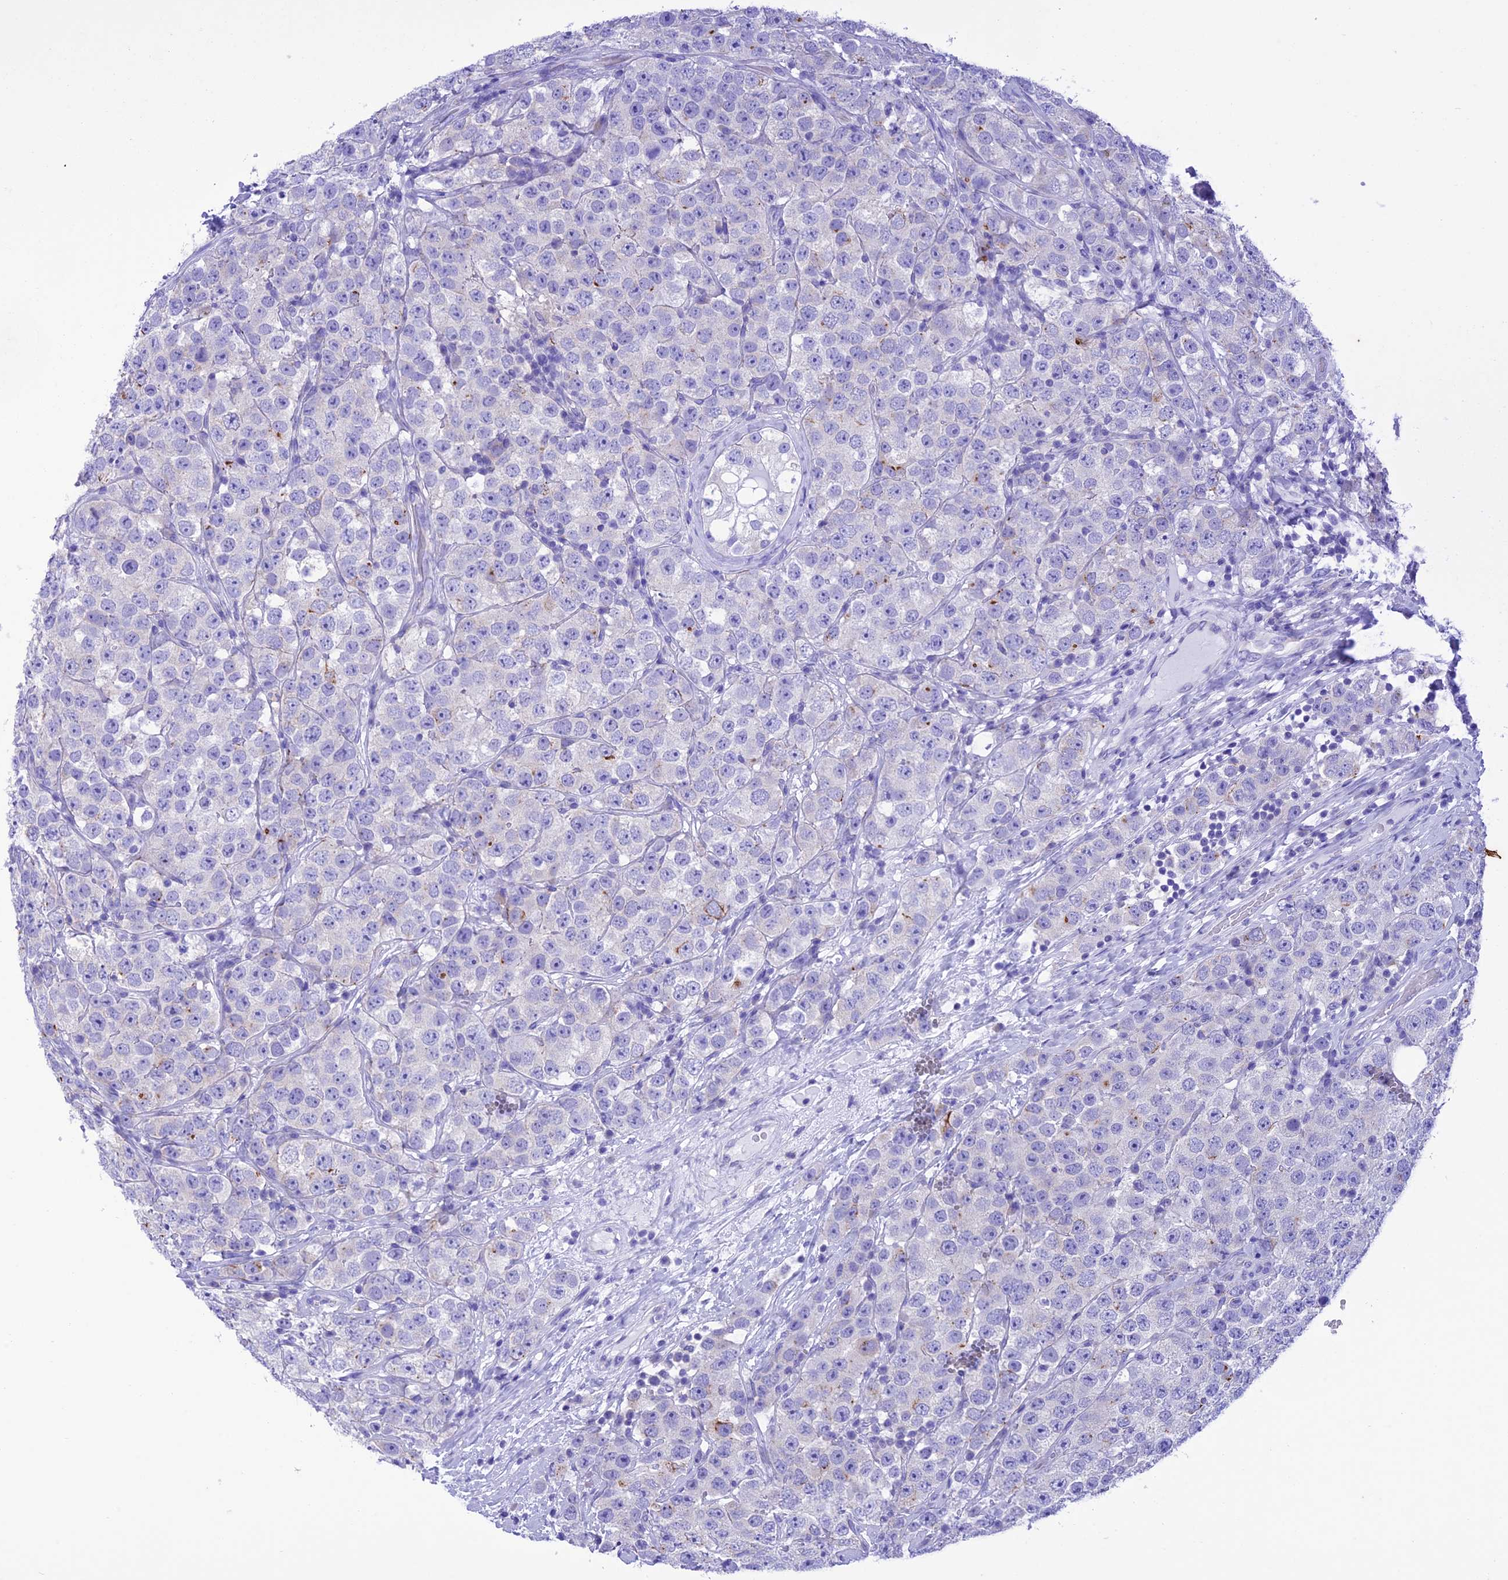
{"staining": {"intensity": "negative", "quantity": "none", "location": "none"}, "tissue": "testis cancer", "cell_type": "Tumor cells", "image_type": "cancer", "snomed": [{"axis": "morphology", "description": "Seminoma, NOS"}, {"axis": "topography", "description": "Testis"}], "caption": "Tumor cells are negative for protein expression in human seminoma (testis).", "gene": "VPS52", "patient": {"sex": "male", "age": 28}}